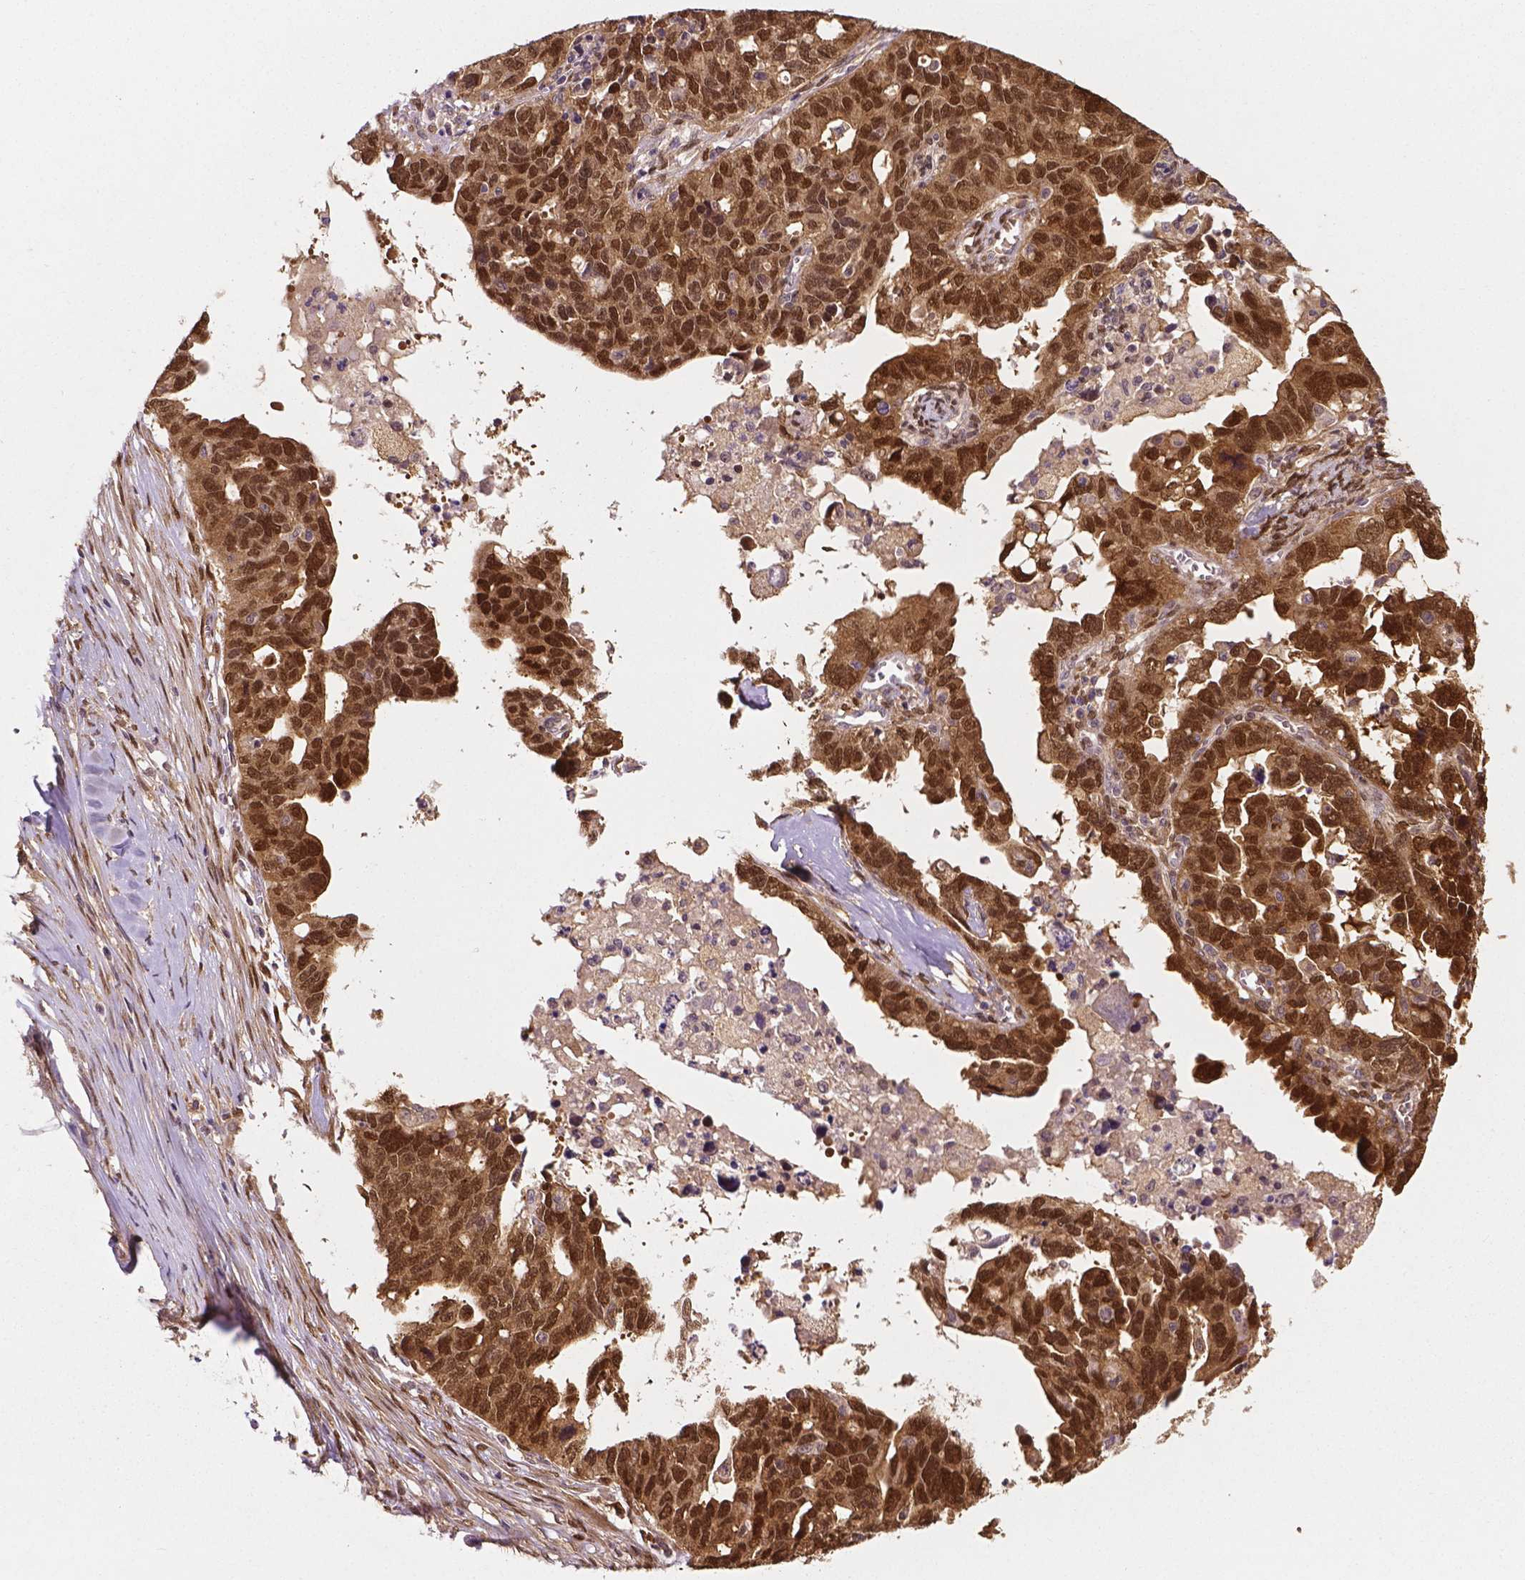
{"staining": {"intensity": "moderate", "quantity": ">75%", "location": "cytoplasmic/membranous,nuclear"}, "tissue": "ovarian cancer", "cell_type": "Tumor cells", "image_type": "cancer", "snomed": [{"axis": "morphology", "description": "Cystadenocarcinoma, serous, NOS"}, {"axis": "topography", "description": "Ovary"}], "caption": "Protein staining by immunohistochemistry reveals moderate cytoplasmic/membranous and nuclear staining in approximately >75% of tumor cells in ovarian cancer (serous cystadenocarcinoma).", "gene": "YAP1", "patient": {"sex": "female", "age": 69}}